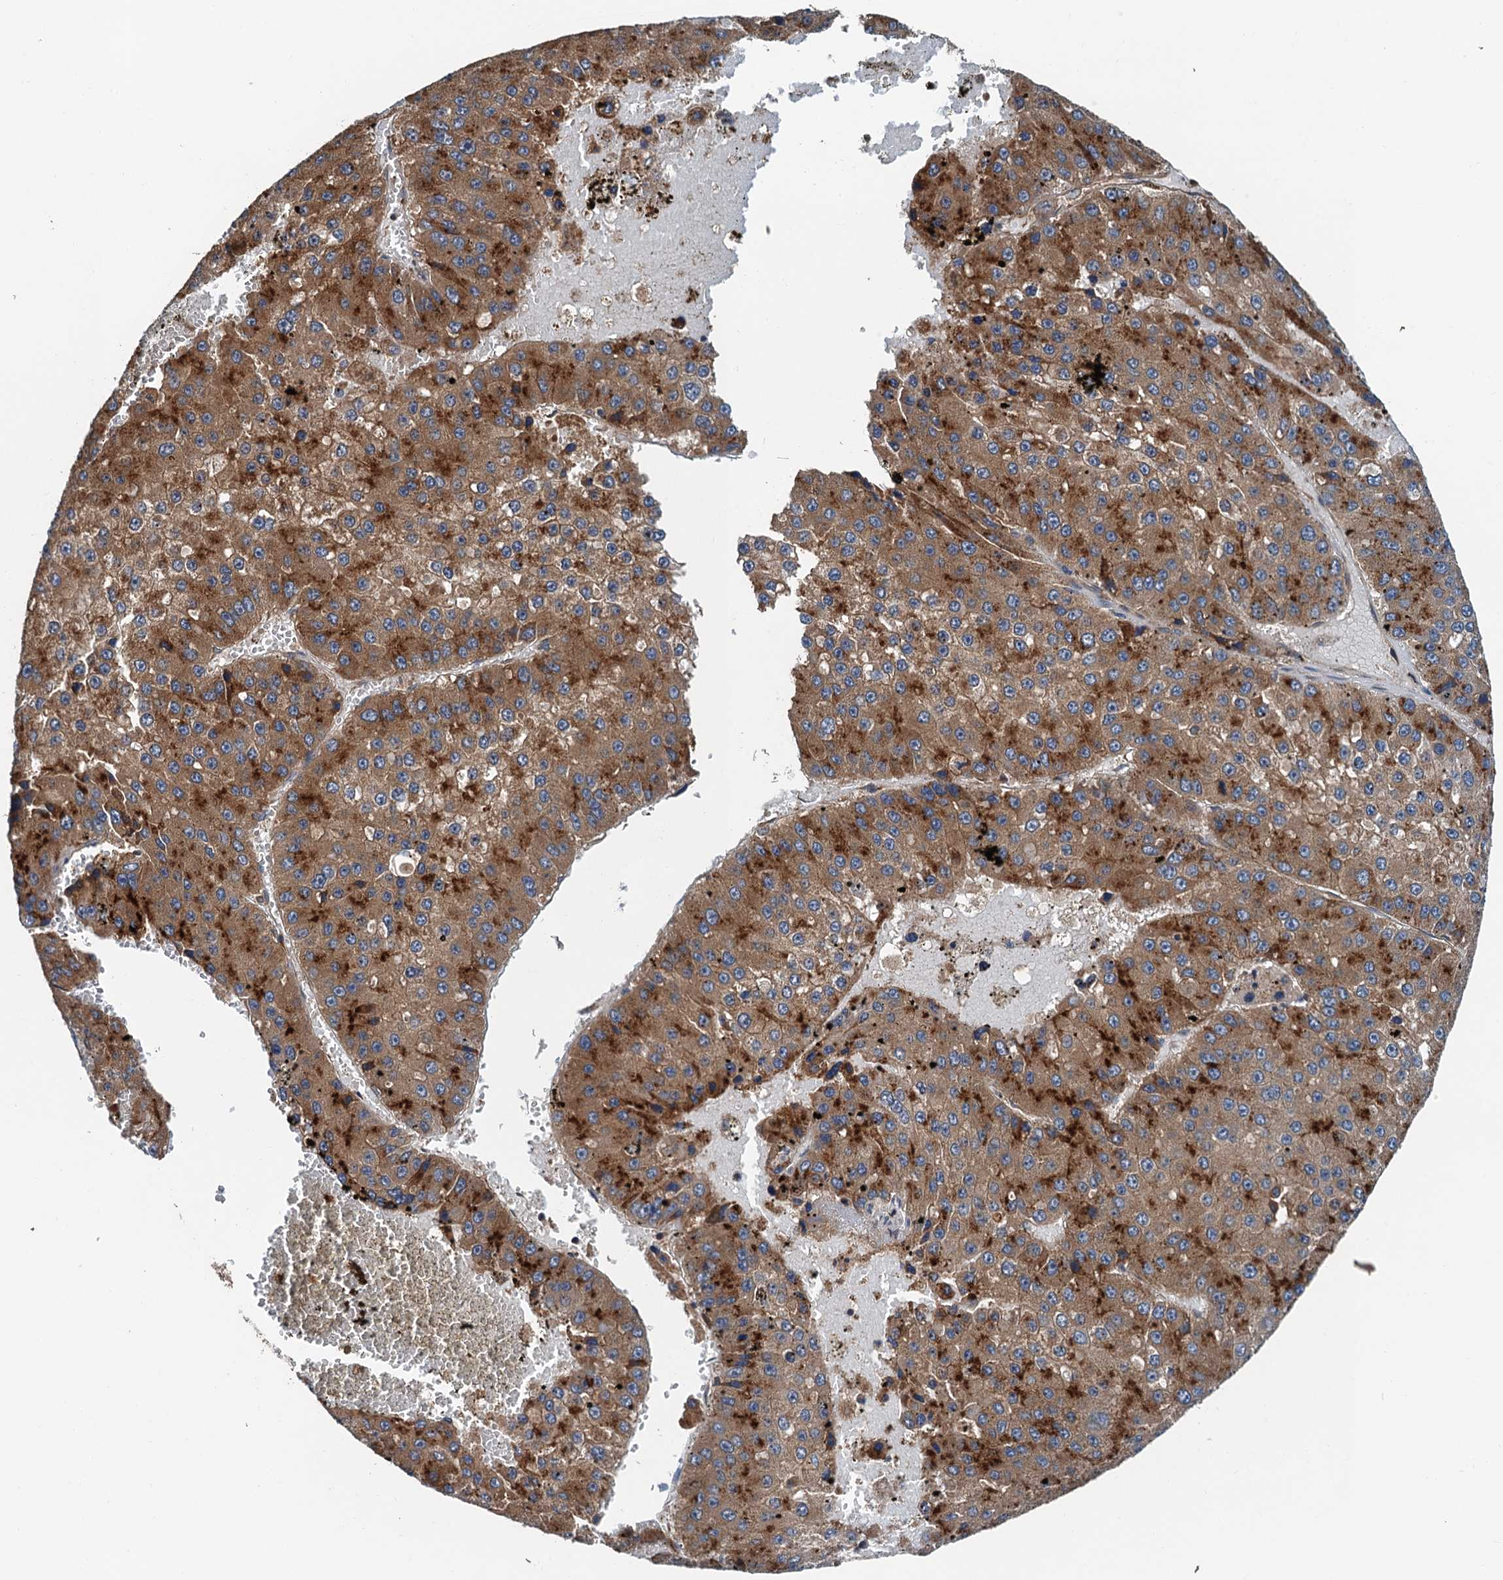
{"staining": {"intensity": "strong", "quantity": "25%-75%", "location": "cytoplasmic/membranous"}, "tissue": "liver cancer", "cell_type": "Tumor cells", "image_type": "cancer", "snomed": [{"axis": "morphology", "description": "Carcinoma, Hepatocellular, NOS"}, {"axis": "topography", "description": "Liver"}], "caption": "Protein expression analysis of human liver hepatocellular carcinoma reveals strong cytoplasmic/membranous staining in about 25%-75% of tumor cells. Using DAB (brown) and hematoxylin (blue) stains, captured at high magnification using brightfield microscopy.", "gene": "COG3", "patient": {"sex": "female", "age": 73}}